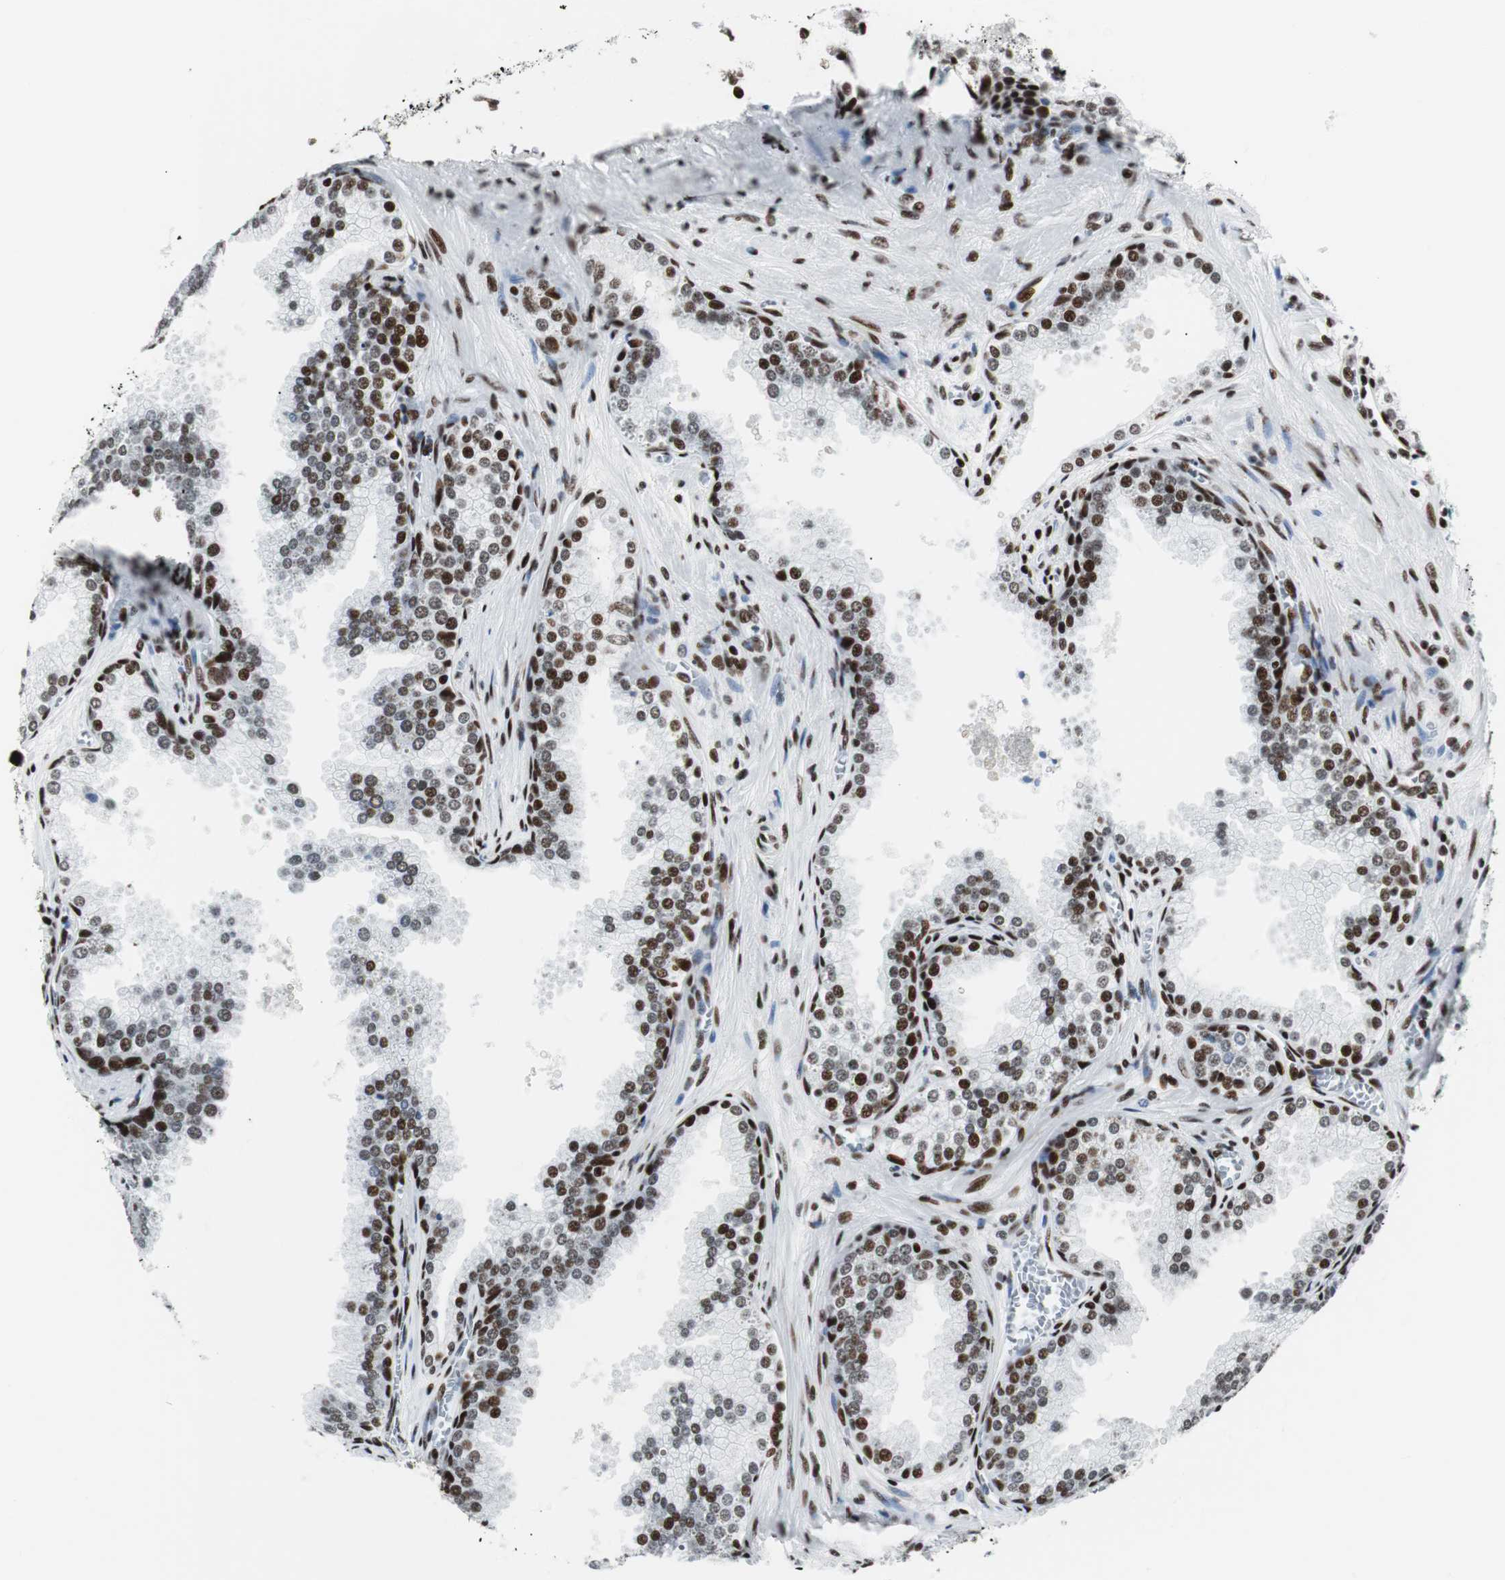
{"staining": {"intensity": "strong", "quantity": ">75%", "location": "nuclear"}, "tissue": "prostate cancer", "cell_type": "Tumor cells", "image_type": "cancer", "snomed": [{"axis": "morphology", "description": "Adenocarcinoma, Low grade"}, {"axis": "topography", "description": "Prostate"}], "caption": "Prostate cancer (low-grade adenocarcinoma) tissue exhibits strong nuclear staining in approximately >75% of tumor cells, visualized by immunohistochemistry. The protein is stained brown, and the nuclei are stained in blue (DAB (3,3'-diaminobenzidine) IHC with brightfield microscopy, high magnification).", "gene": "NCL", "patient": {"sex": "male", "age": 60}}